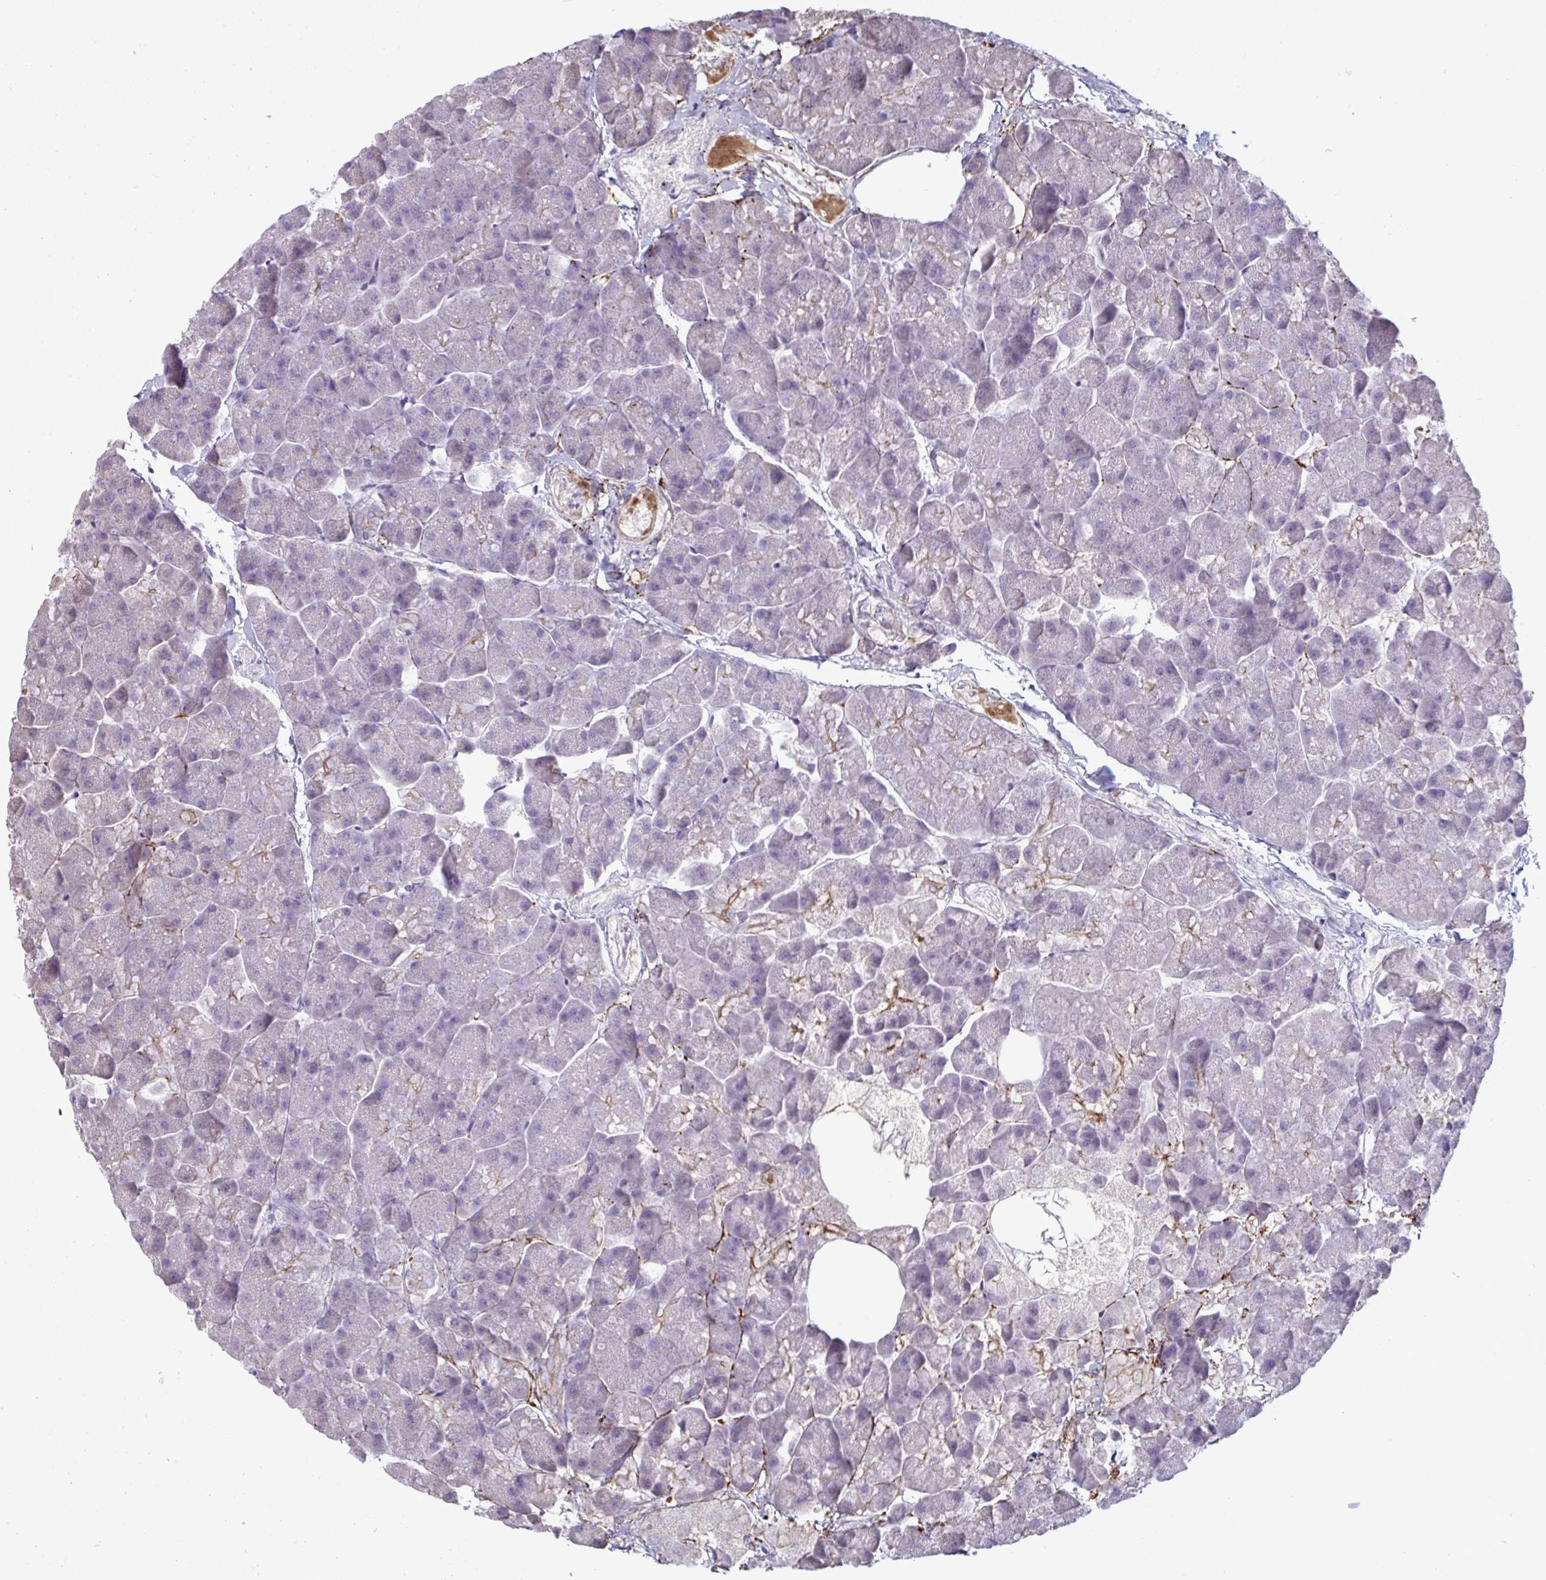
{"staining": {"intensity": "negative", "quantity": "none", "location": "none"}, "tissue": "pancreas", "cell_type": "Exocrine glandular cells", "image_type": "normal", "snomed": [{"axis": "morphology", "description": "Normal tissue, NOS"}, {"axis": "topography", "description": "Pancreas"}, {"axis": "topography", "description": "Peripheral nerve tissue"}], "caption": "Immunohistochemistry photomicrograph of unremarkable pancreas: pancreas stained with DAB reveals no significant protein expression in exocrine glandular cells.", "gene": "MYH10", "patient": {"sex": "male", "age": 54}}